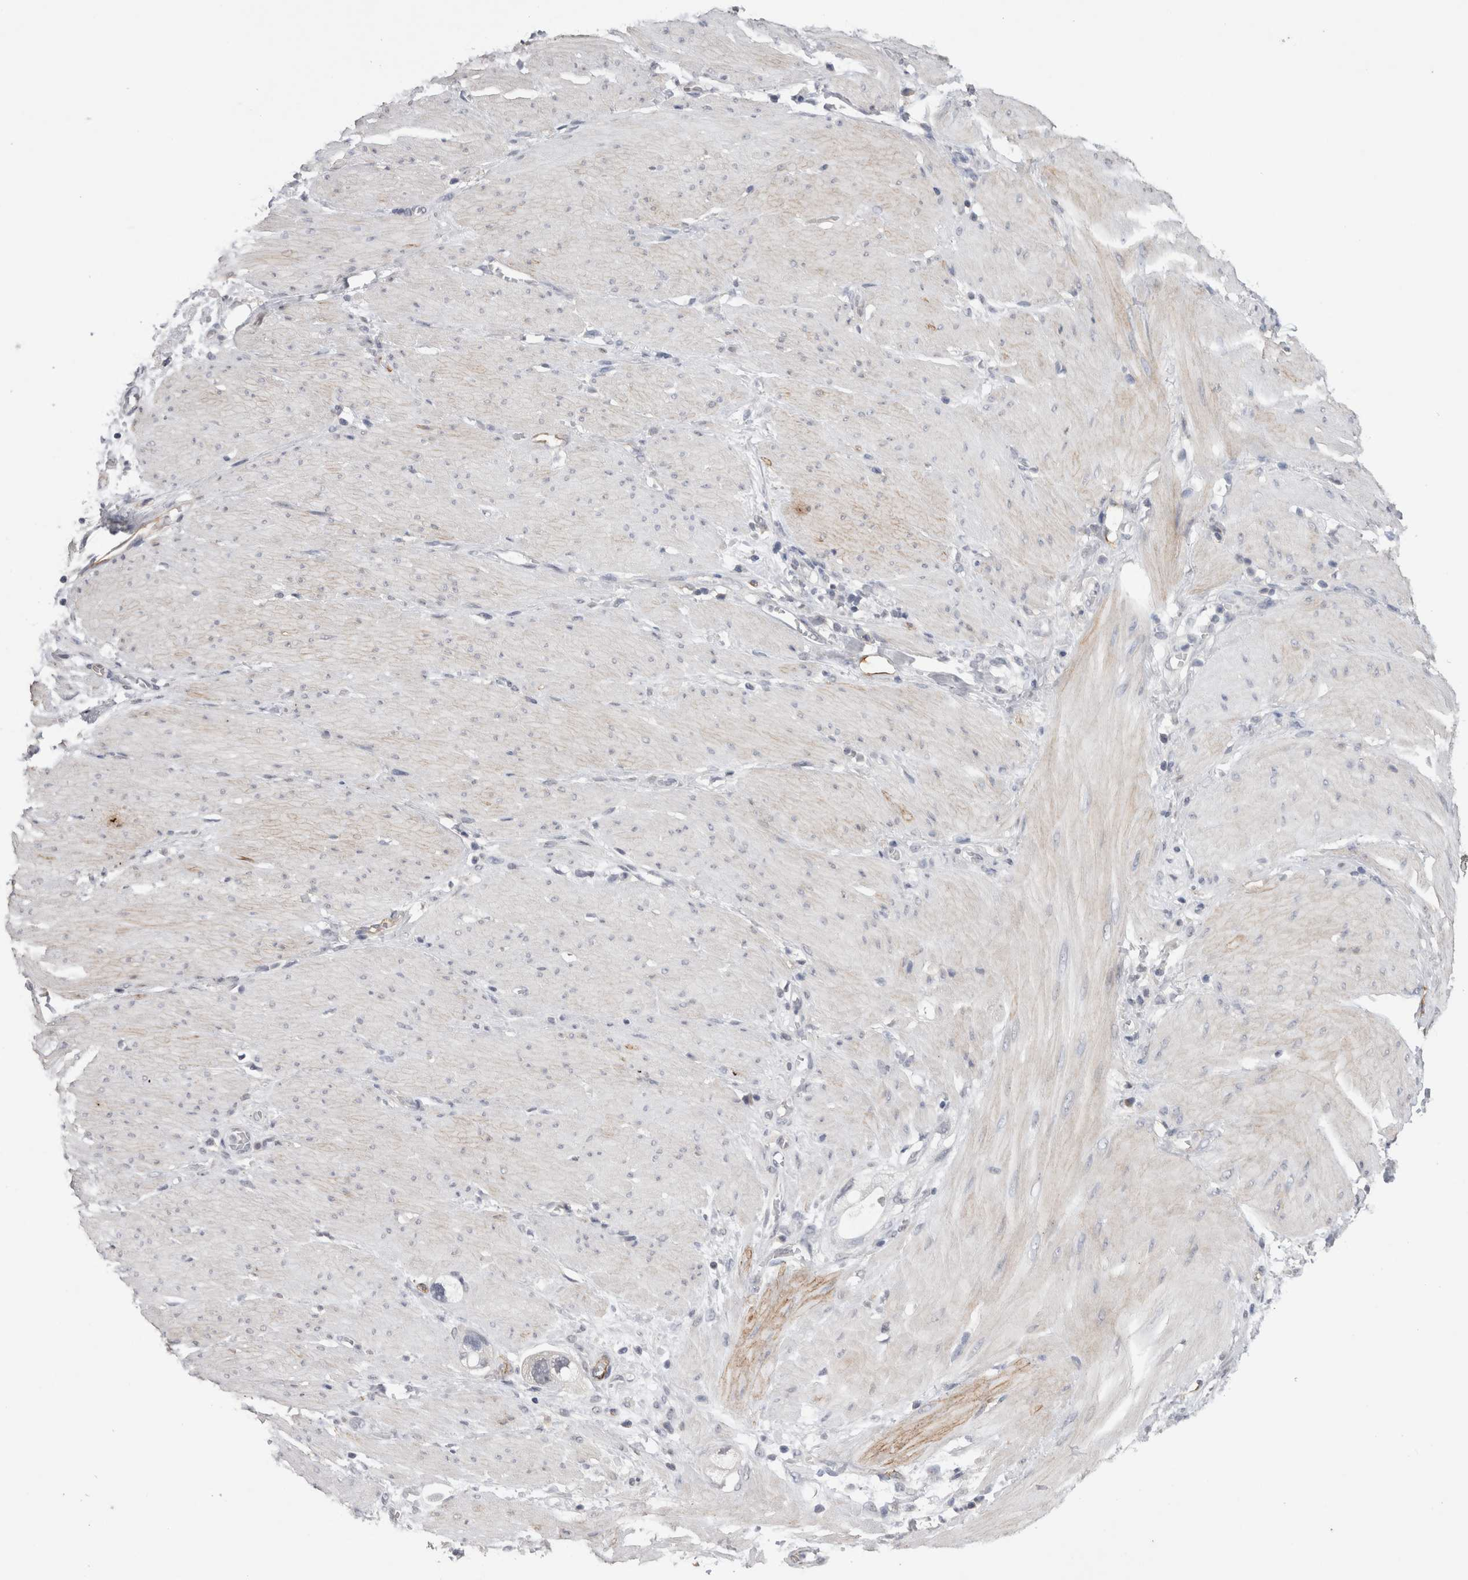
{"staining": {"intensity": "negative", "quantity": "none", "location": "none"}, "tissue": "stomach cancer", "cell_type": "Tumor cells", "image_type": "cancer", "snomed": [{"axis": "morphology", "description": "Adenocarcinoma, NOS"}, {"axis": "topography", "description": "Stomach"}, {"axis": "topography", "description": "Stomach, lower"}], "caption": "A micrograph of stomach adenocarcinoma stained for a protein exhibits no brown staining in tumor cells.", "gene": "CDH13", "patient": {"sex": "female", "age": 48}}